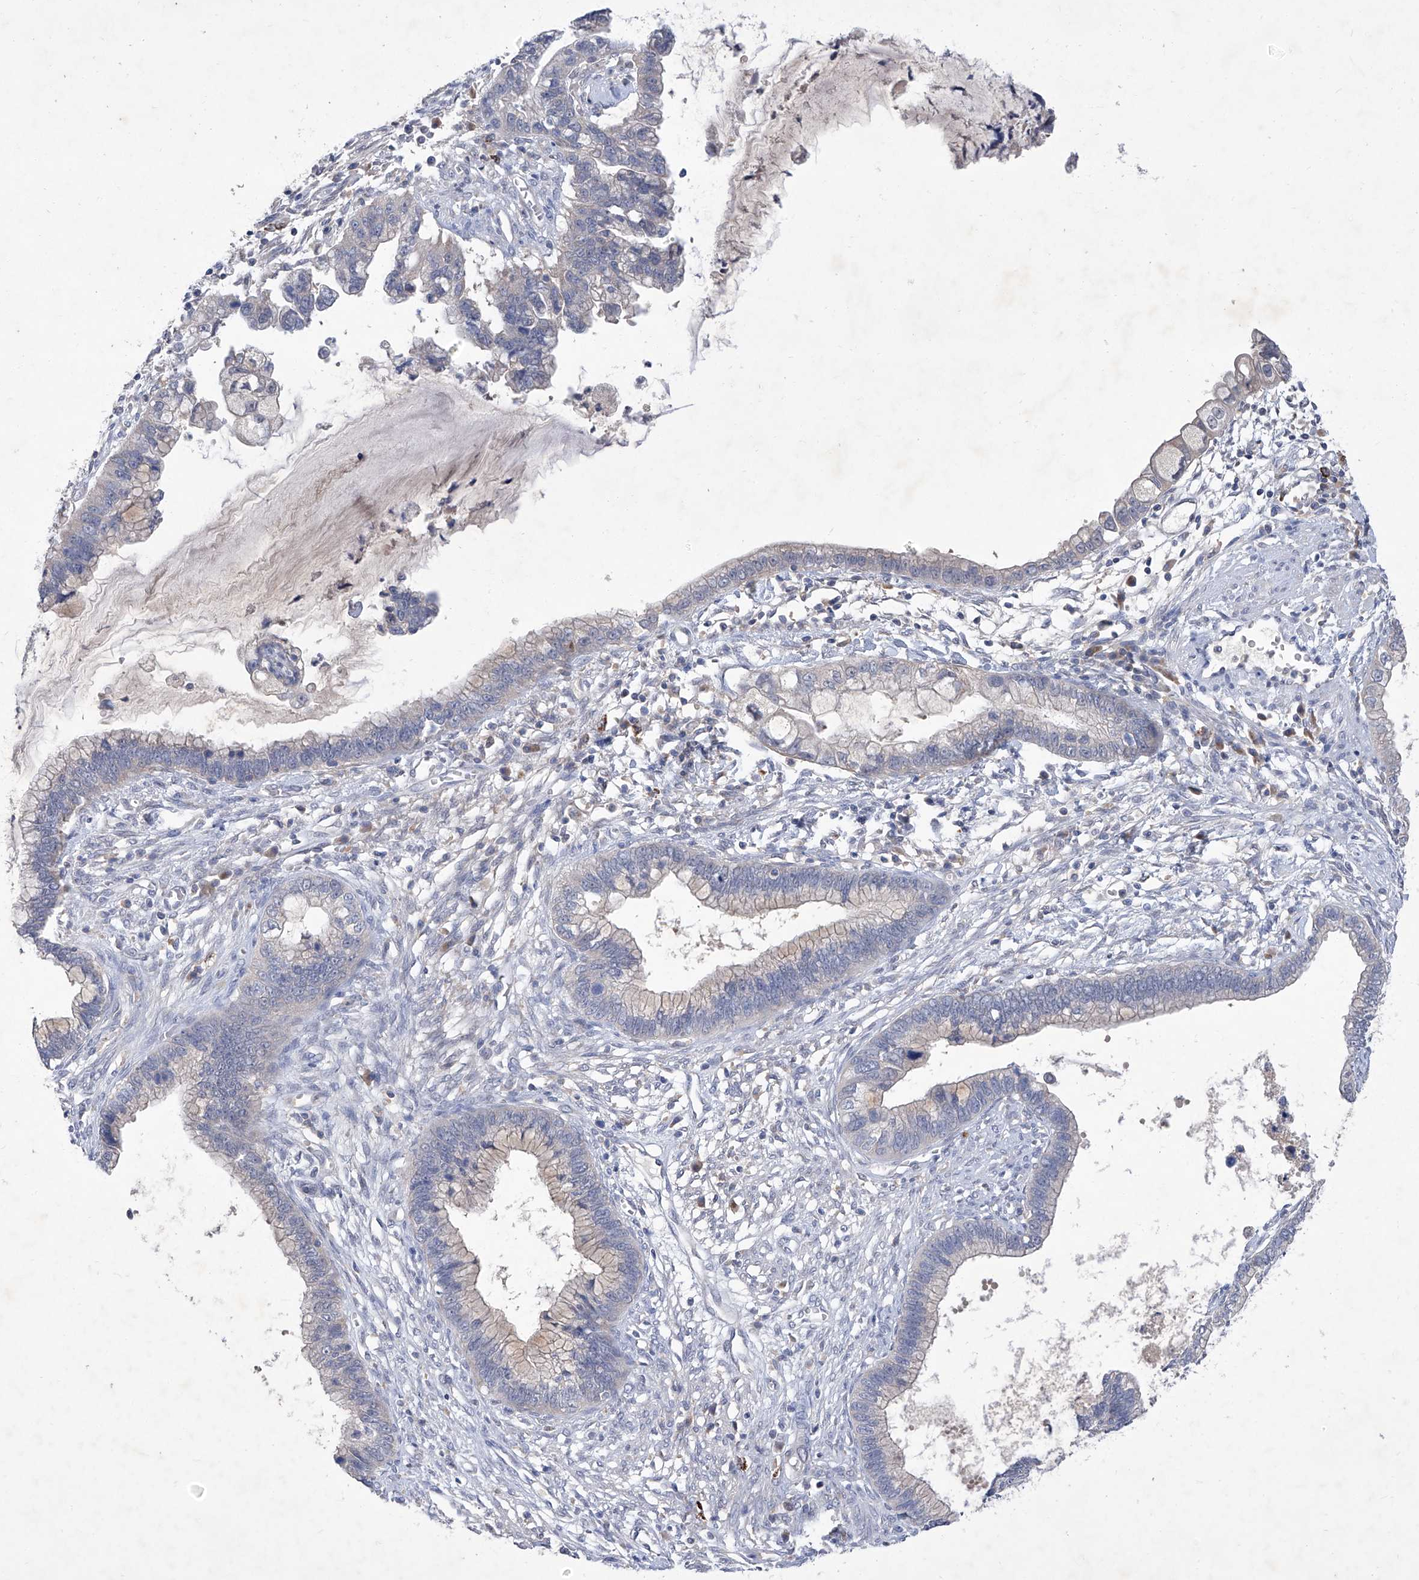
{"staining": {"intensity": "negative", "quantity": "none", "location": "none"}, "tissue": "cervical cancer", "cell_type": "Tumor cells", "image_type": "cancer", "snomed": [{"axis": "morphology", "description": "Adenocarcinoma, NOS"}, {"axis": "topography", "description": "Cervix"}], "caption": "Cervical cancer stained for a protein using immunohistochemistry (IHC) displays no staining tumor cells.", "gene": "SBK2", "patient": {"sex": "female", "age": 44}}